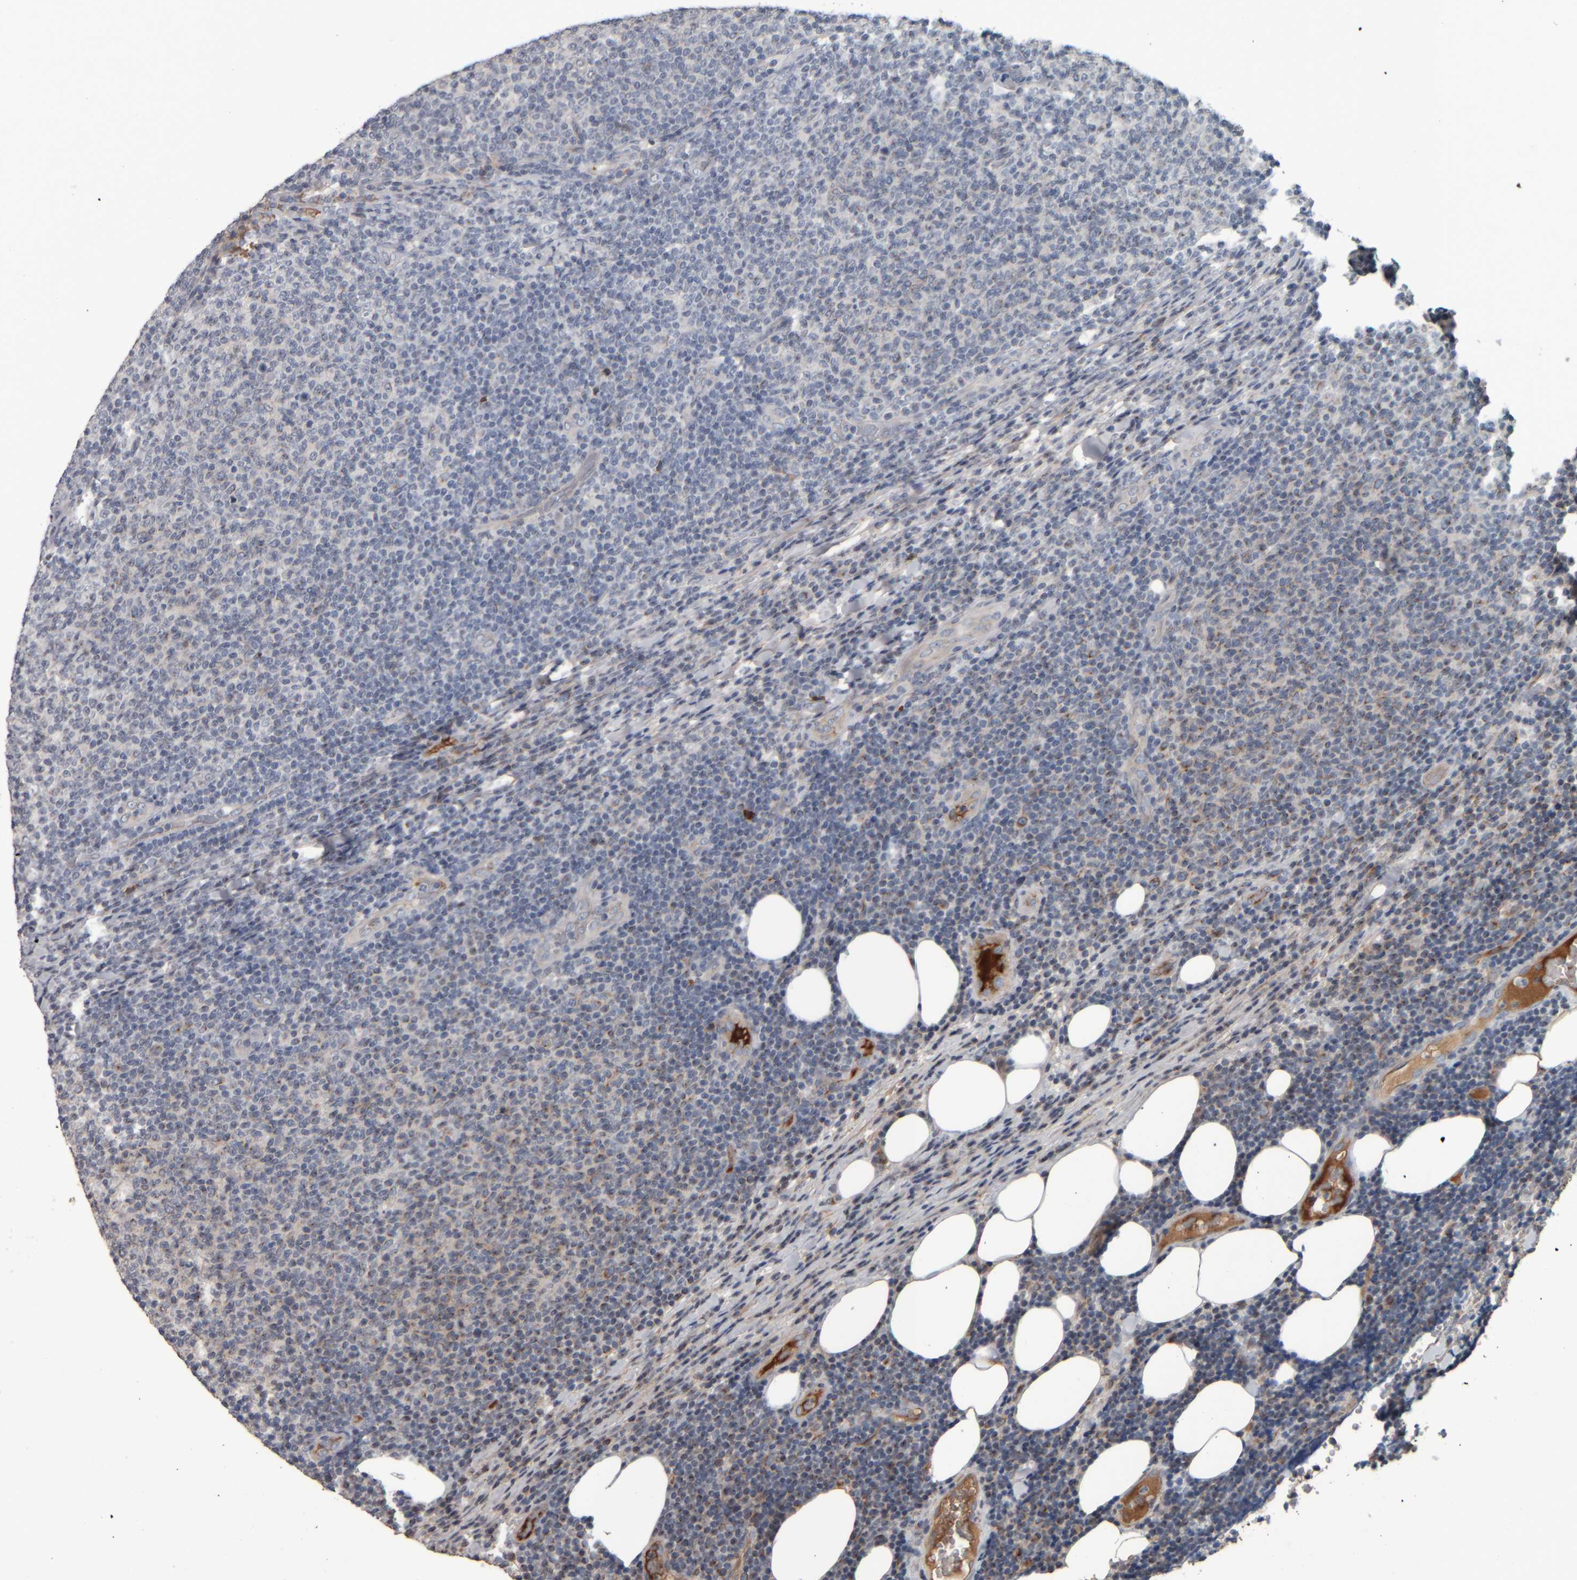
{"staining": {"intensity": "weak", "quantity": "<25%", "location": "cytoplasmic/membranous"}, "tissue": "lymphoma", "cell_type": "Tumor cells", "image_type": "cancer", "snomed": [{"axis": "morphology", "description": "Malignant lymphoma, non-Hodgkin's type, Low grade"}, {"axis": "topography", "description": "Lymph node"}], "caption": "Tumor cells are negative for protein expression in human lymphoma.", "gene": "CAVIN4", "patient": {"sex": "male", "age": 66}}